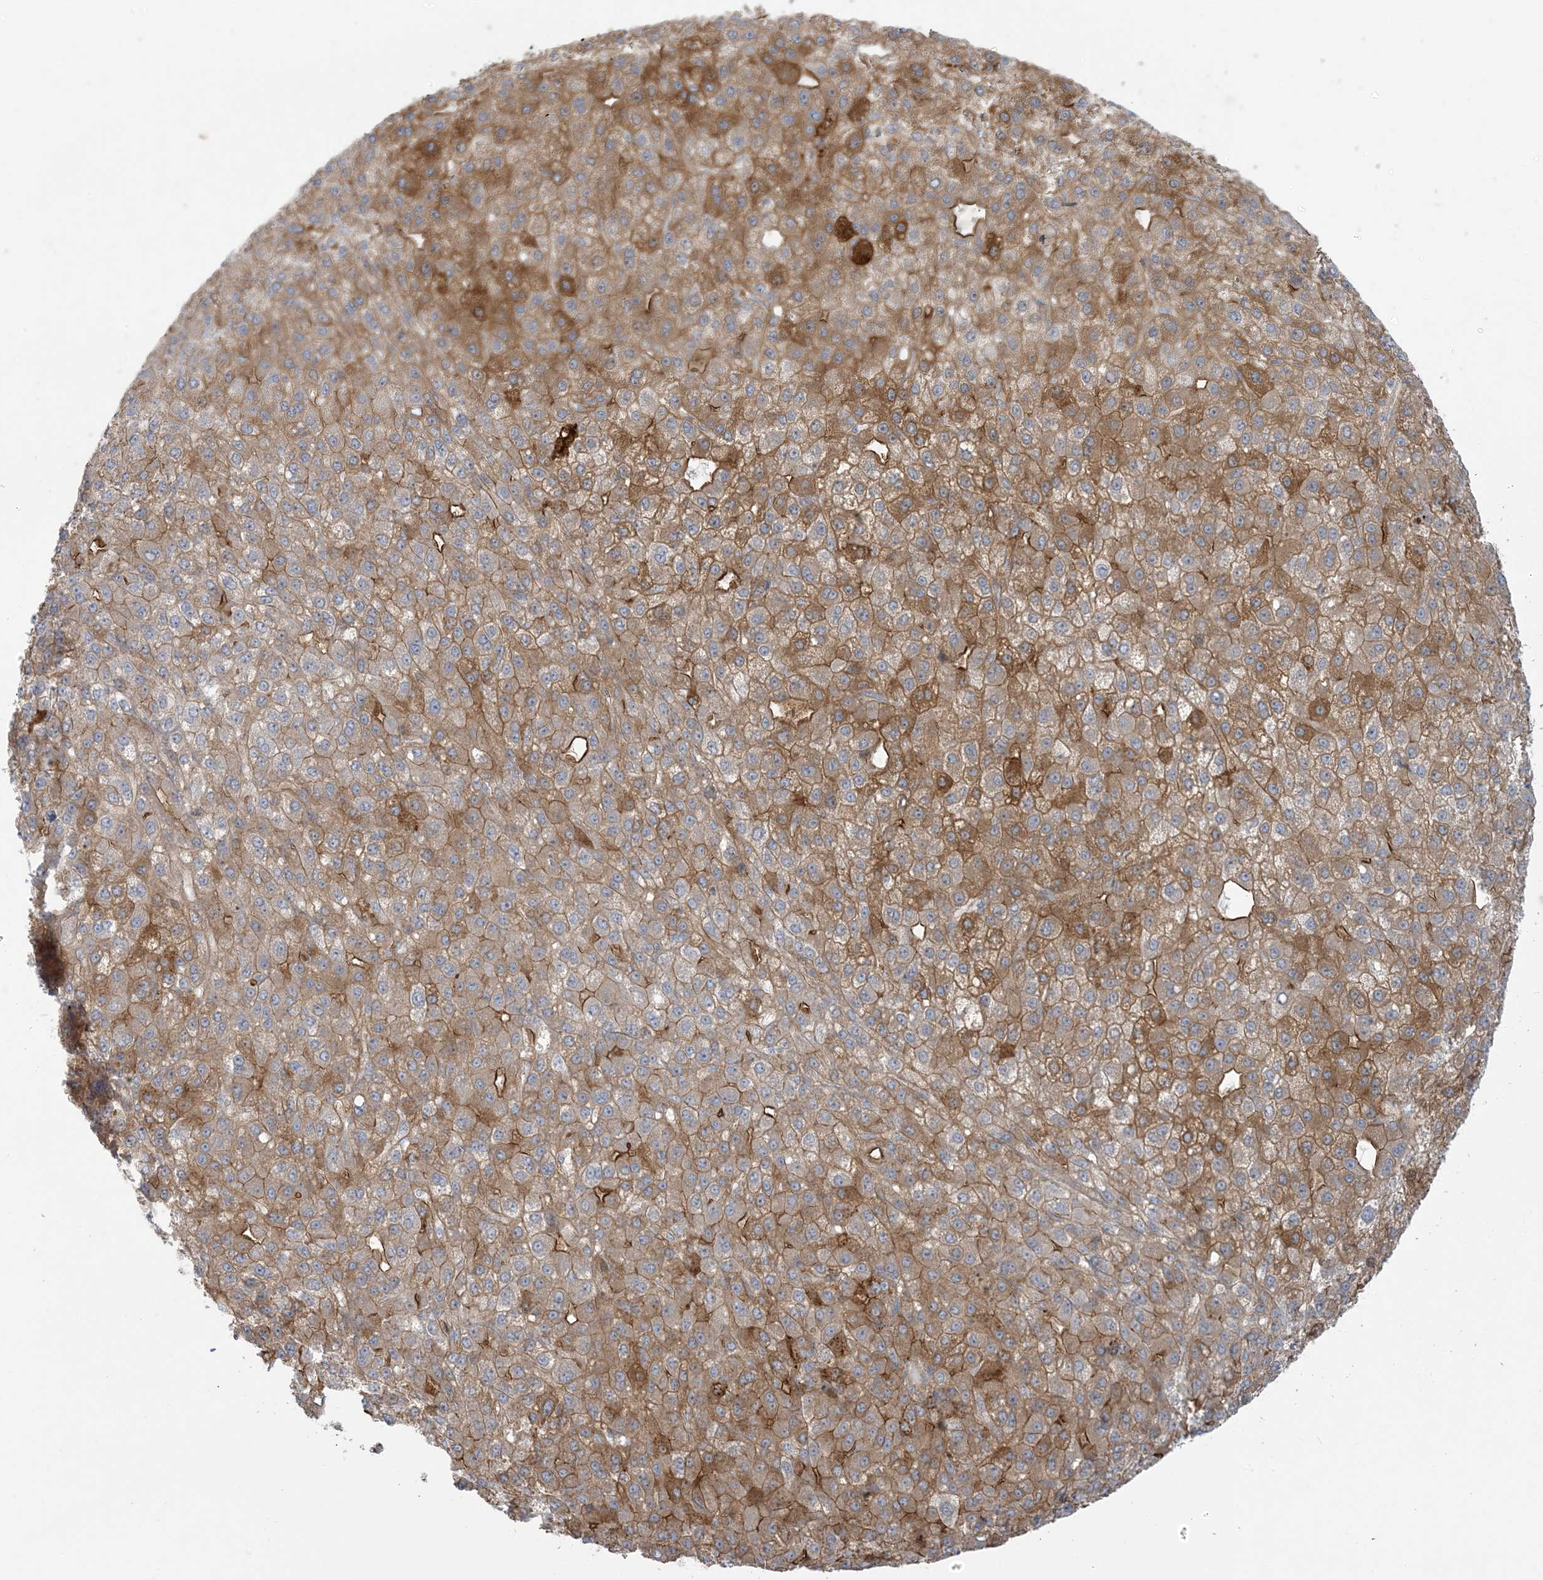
{"staining": {"intensity": "moderate", "quantity": "25%-75%", "location": "cytoplasmic/membranous"}, "tissue": "liver cancer", "cell_type": "Tumor cells", "image_type": "cancer", "snomed": [{"axis": "morphology", "description": "Carcinoma, Hepatocellular, NOS"}, {"axis": "topography", "description": "Liver"}], "caption": "Tumor cells display medium levels of moderate cytoplasmic/membranous positivity in about 25%-75% of cells in liver cancer.", "gene": "ICMT", "patient": {"sex": "male", "age": 67}}